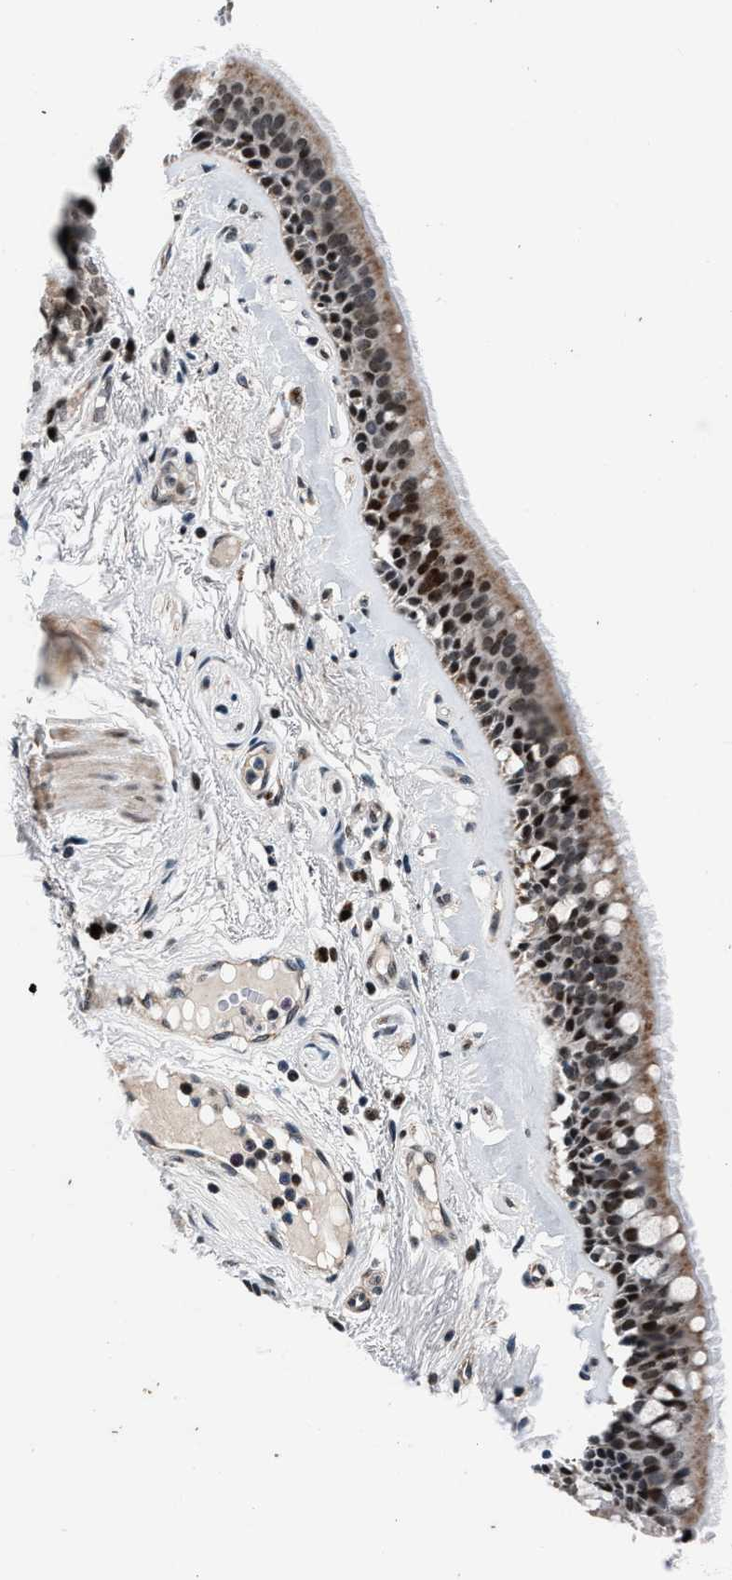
{"staining": {"intensity": "moderate", "quantity": ">75%", "location": "cytoplasmic/membranous,nuclear"}, "tissue": "bronchus", "cell_type": "Respiratory epithelial cells", "image_type": "normal", "snomed": [{"axis": "morphology", "description": "Normal tissue, NOS"}, {"axis": "topography", "description": "Cartilage tissue"}], "caption": "Moderate cytoplasmic/membranous,nuclear expression is seen in approximately >75% of respiratory epithelial cells in normal bronchus.", "gene": "PRRC2B", "patient": {"sex": "female", "age": 63}}